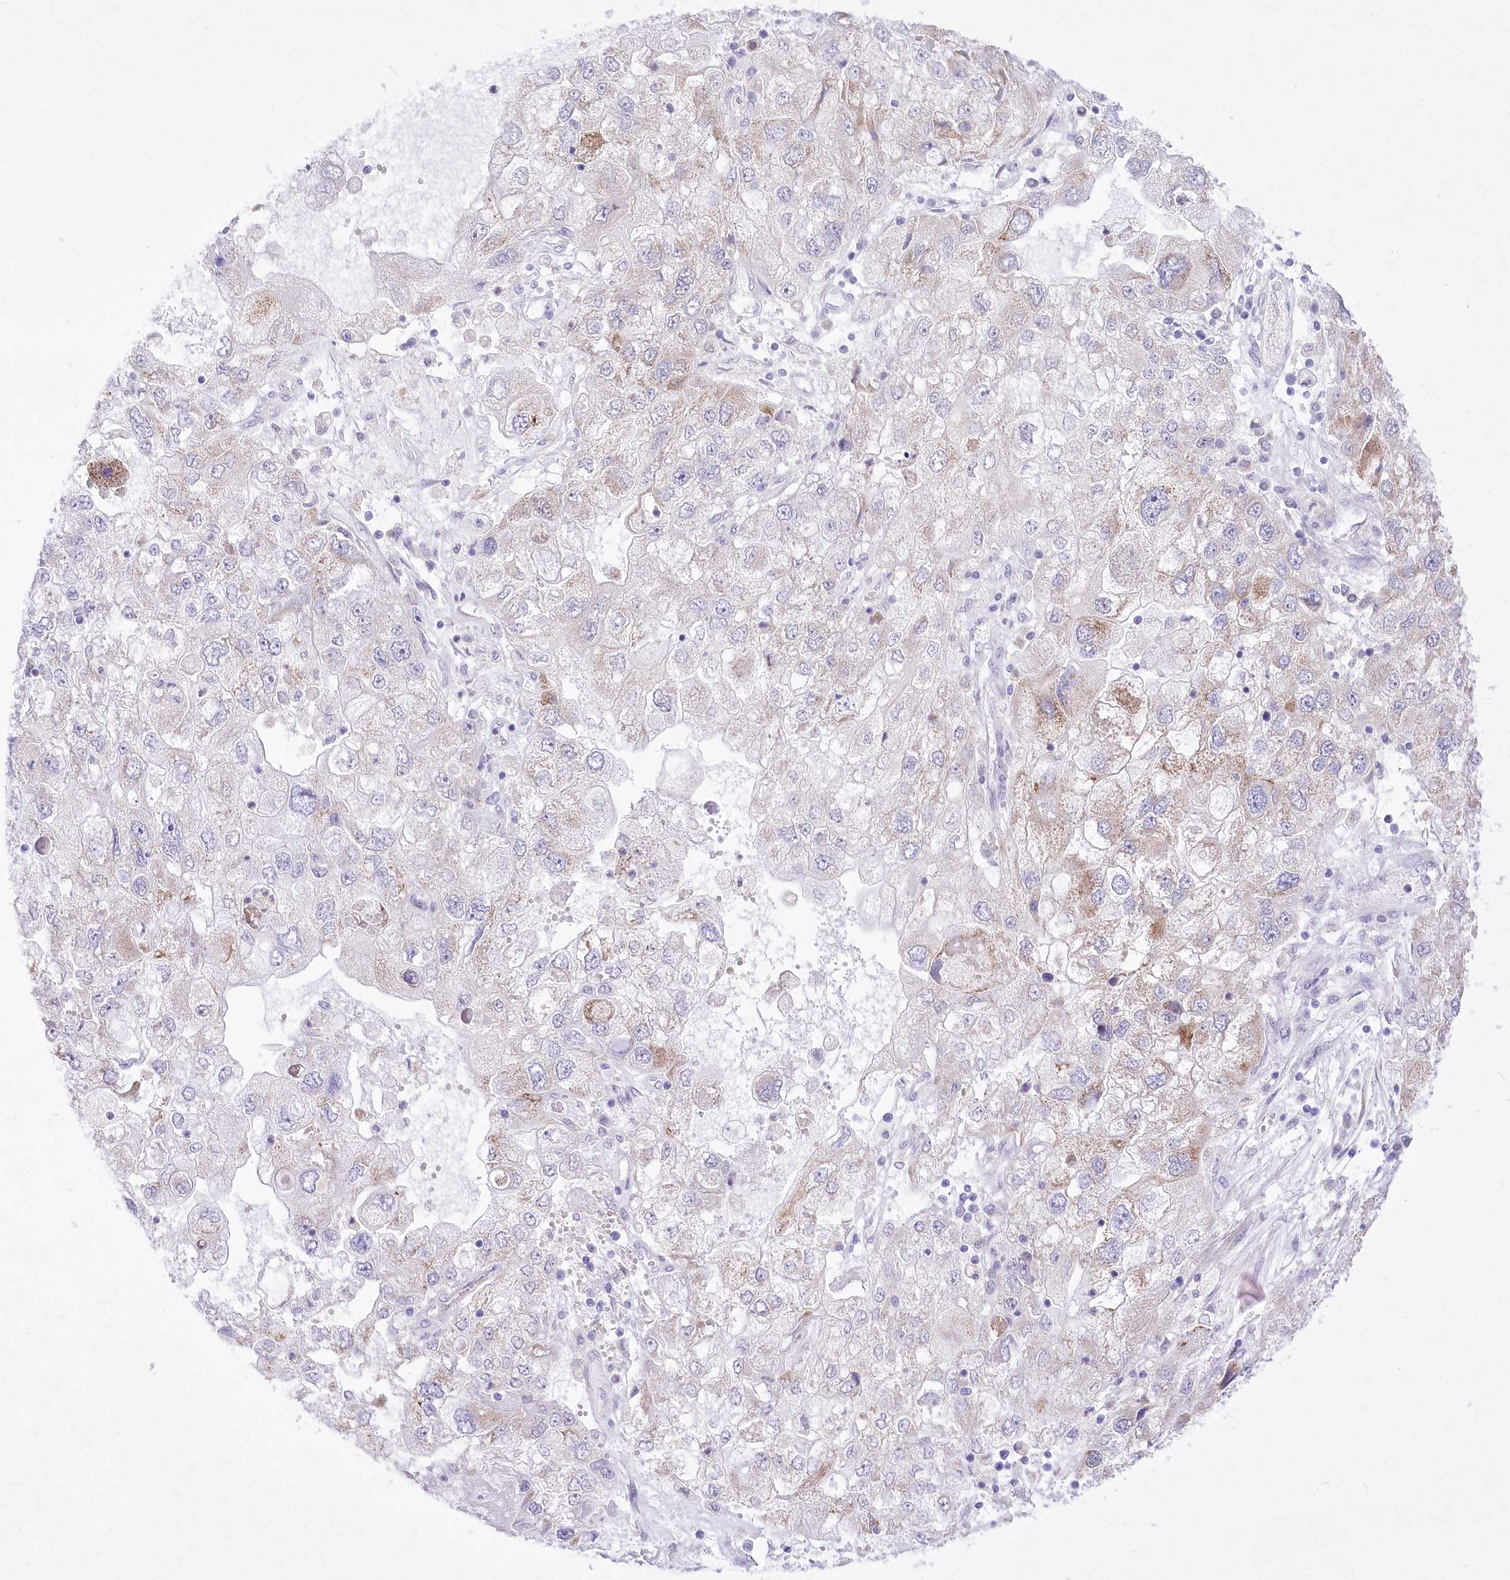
{"staining": {"intensity": "weak", "quantity": "<25%", "location": "cytoplasmic/membranous"}, "tissue": "endometrial cancer", "cell_type": "Tumor cells", "image_type": "cancer", "snomed": [{"axis": "morphology", "description": "Adenocarcinoma, NOS"}, {"axis": "topography", "description": "Endometrium"}], "caption": "Immunohistochemical staining of human adenocarcinoma (endometrial) reveals no significant staining in tumor cells. The staining is performed using DAB brown chromogen with nuclei counter-stained in using hematoxylin.", "gene": "BEND7", "patient": {"sex": "female", "age": 49}}